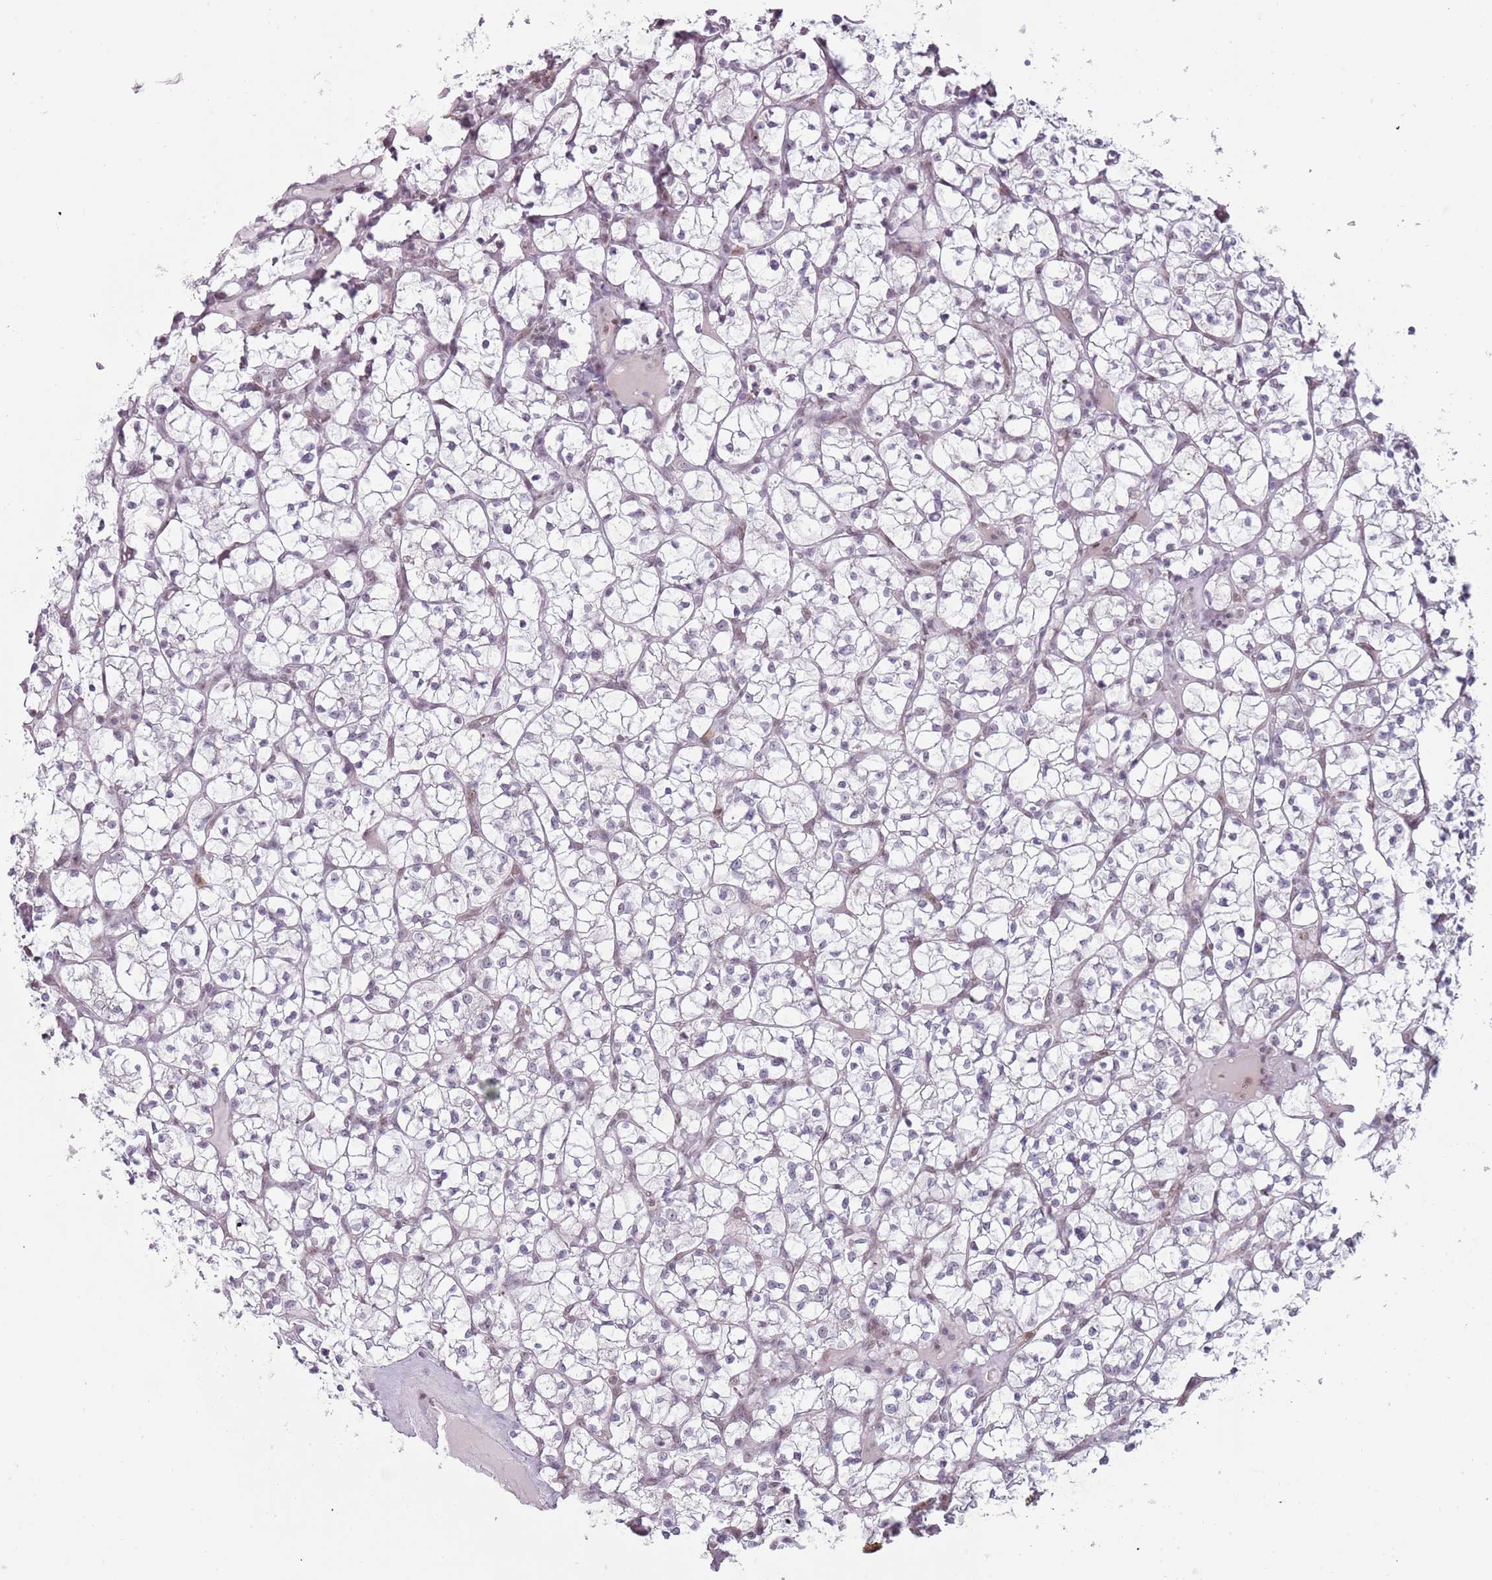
{"staining": {"intensity": "negative", "quantity": "none", "location": "none"}, "tissue": "renal cancer", "cell_type": "Tumor cells", "image_type": "cancer", "snomed": [{"axis": "morphology", "description": "Adenocarcinoma, NOS"}, {"axis": "topography", "description": "Kidney"}], "caption": "Tumor cells are negative for brown protein staining in renal cancer.", "gene": "REXO4", "patient": {"sex": "female", "age": 64}}